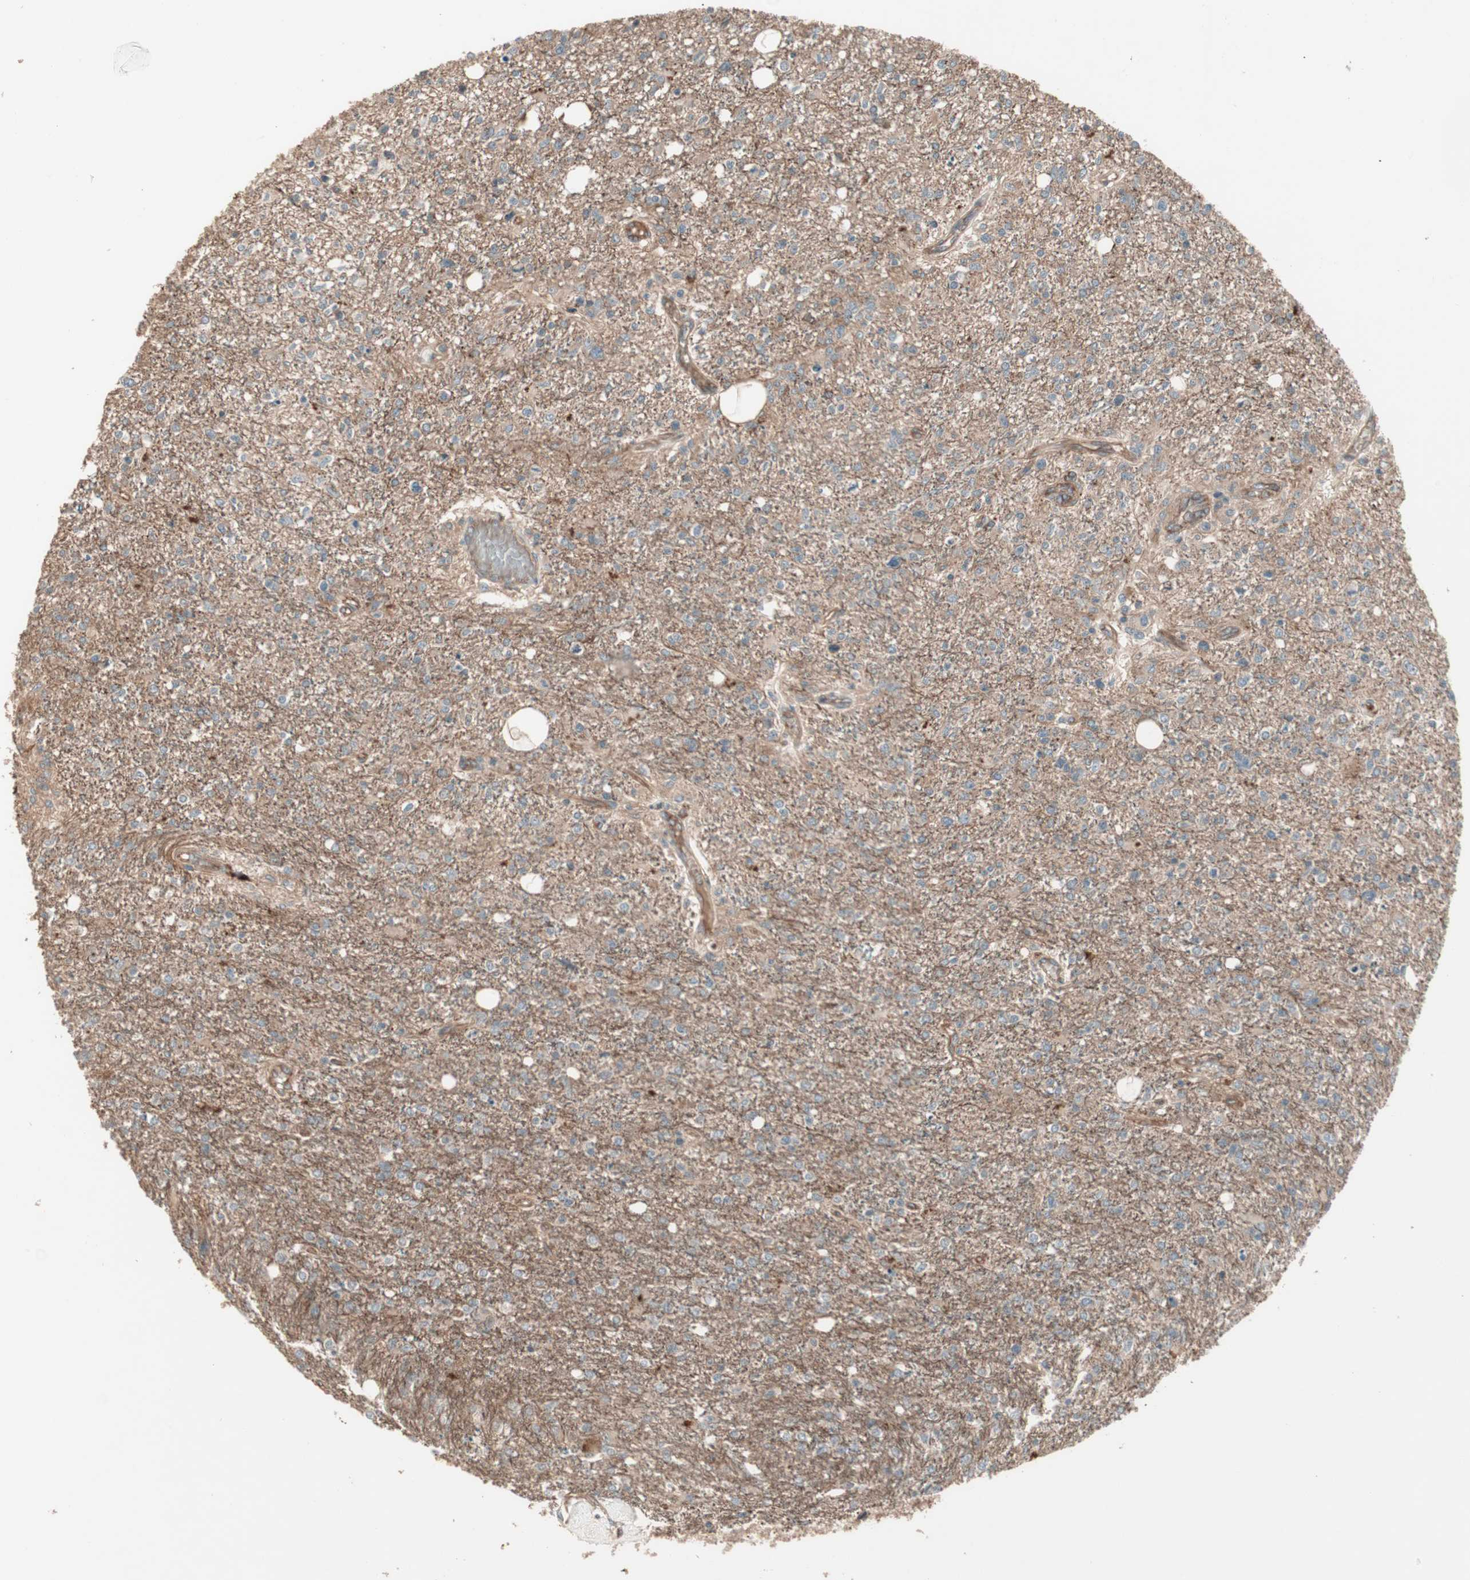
{"staining": {"intensity": "strong", "quantity": ">75%", "location": "cytoplasmic/membranous"}, "tissue": "glioma", "cell_type": "Tumor cells", "image_type": "cancer", "snomed": [{"axis": "morphology", "description": "Glioma, malignant, High grade"}, {"axis": "topography", "description": "Cerebral cortex"}], "caption": "This photomicrograph exhibits malignant glioma (high-grade) stained with immunohistochemistry (IHC) to label a protein in brown. The cytoplasmic/membranous of tumor cells show strong positivity for the protein. Nuclei are counter-stained blue.", "gene": "TFPI", "patient": {"sex": "male", "age": 76}}